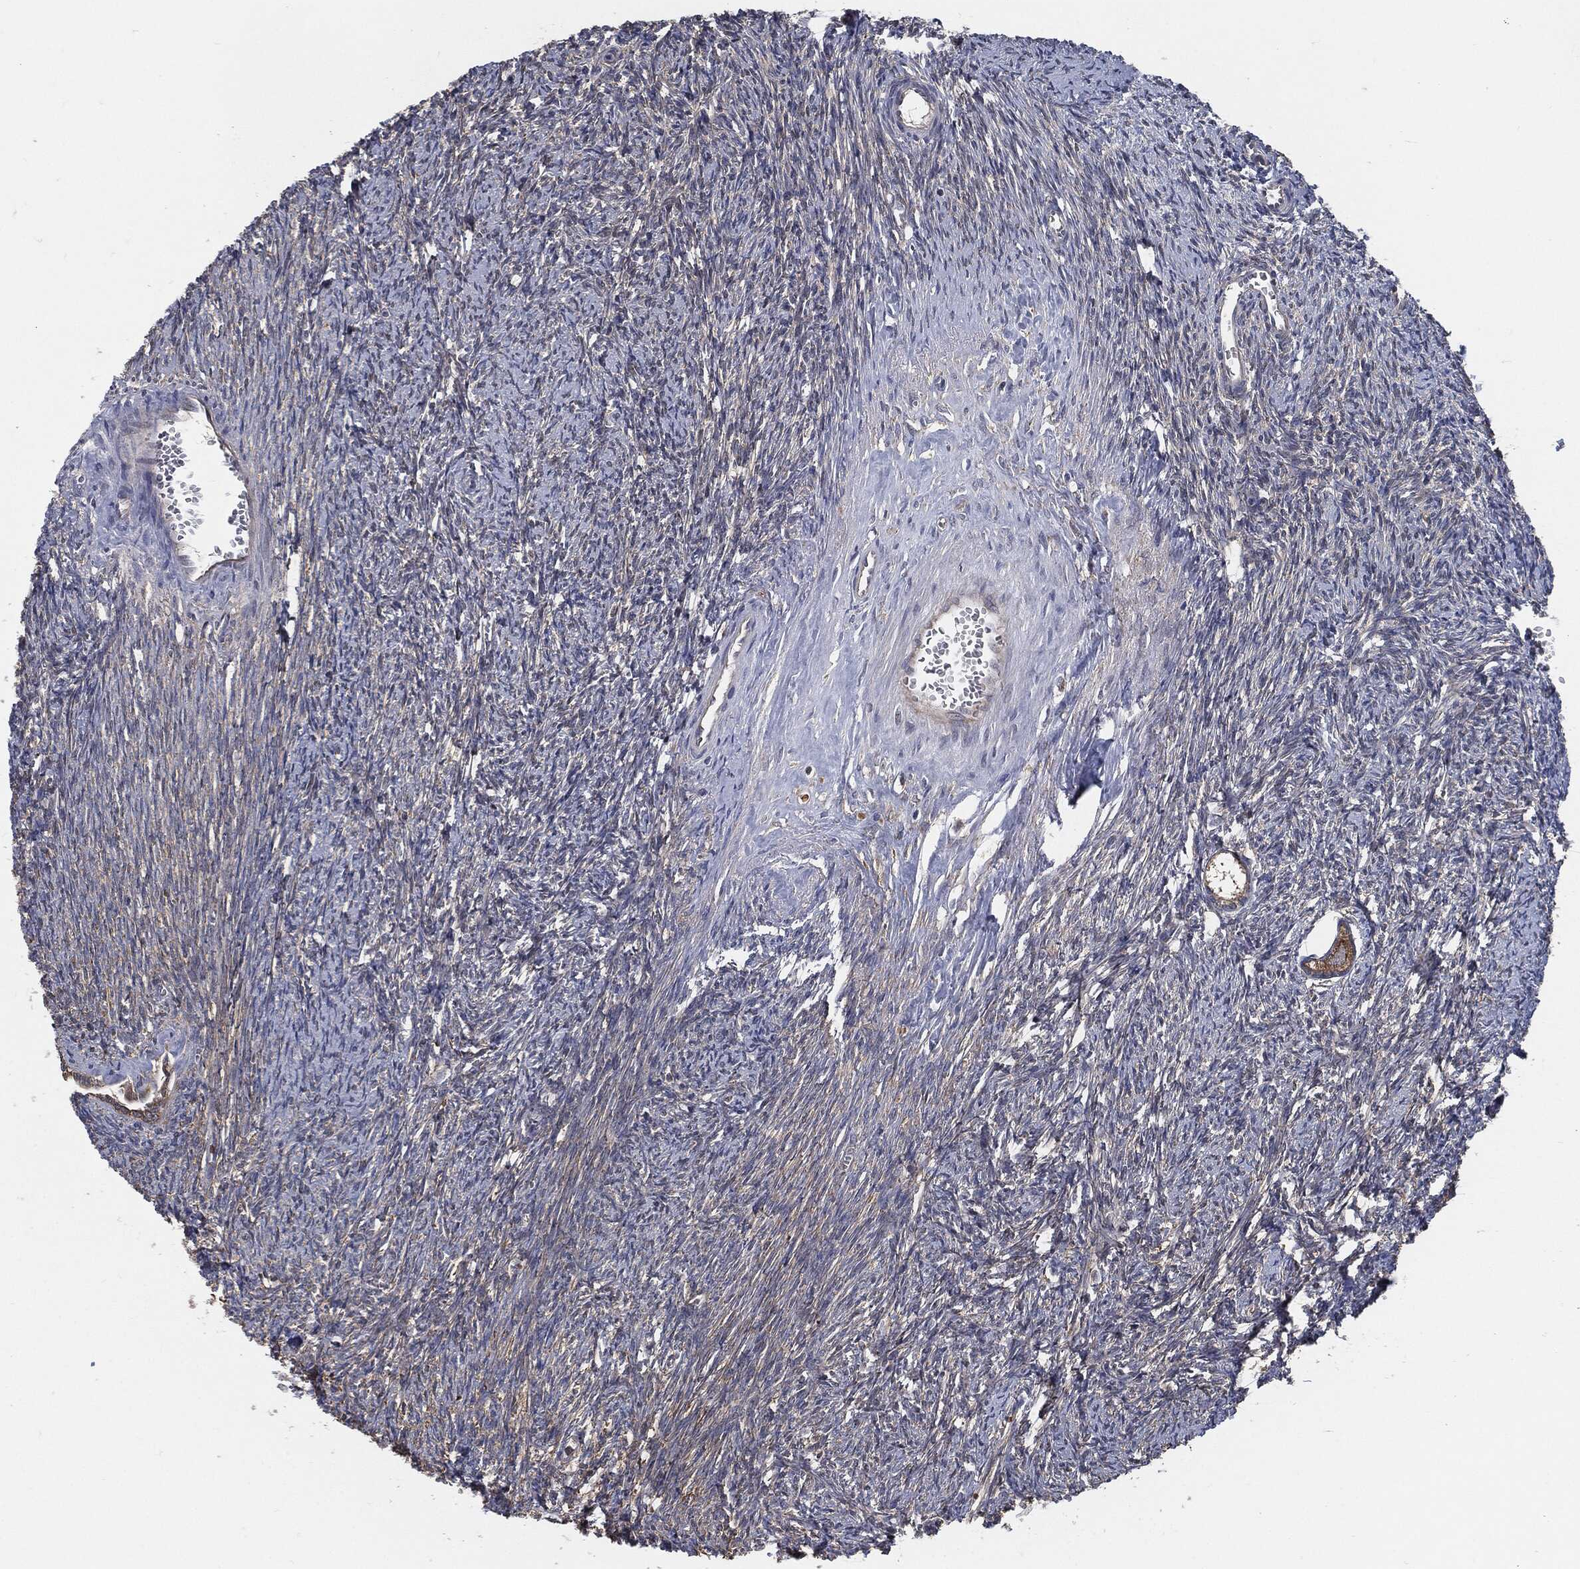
{"staining": {"intensity": "moderate", "quantity": "25%-75%", "location": "cytoplasmic/membranous"}, "tissue": "ovary", "cell_type": "Follicle cells", "image_type": "normal", "snomed": [{"axis": "morphology", "description": "Normal tissue, NOS"}, {"axis": "topography", "description": "Fallopian tube"}, {"axis": "topography", "description": "Ovary"}], "caption": "Follicle cells exhibit moderate cytoplasmic/membranous expression in approximately 25%-75% of cells in normal ovary. (IHC, brightfield microscopy, high magnification).", "gene": "PRDX4", "patient": {"sex": "female", "age": 33}}